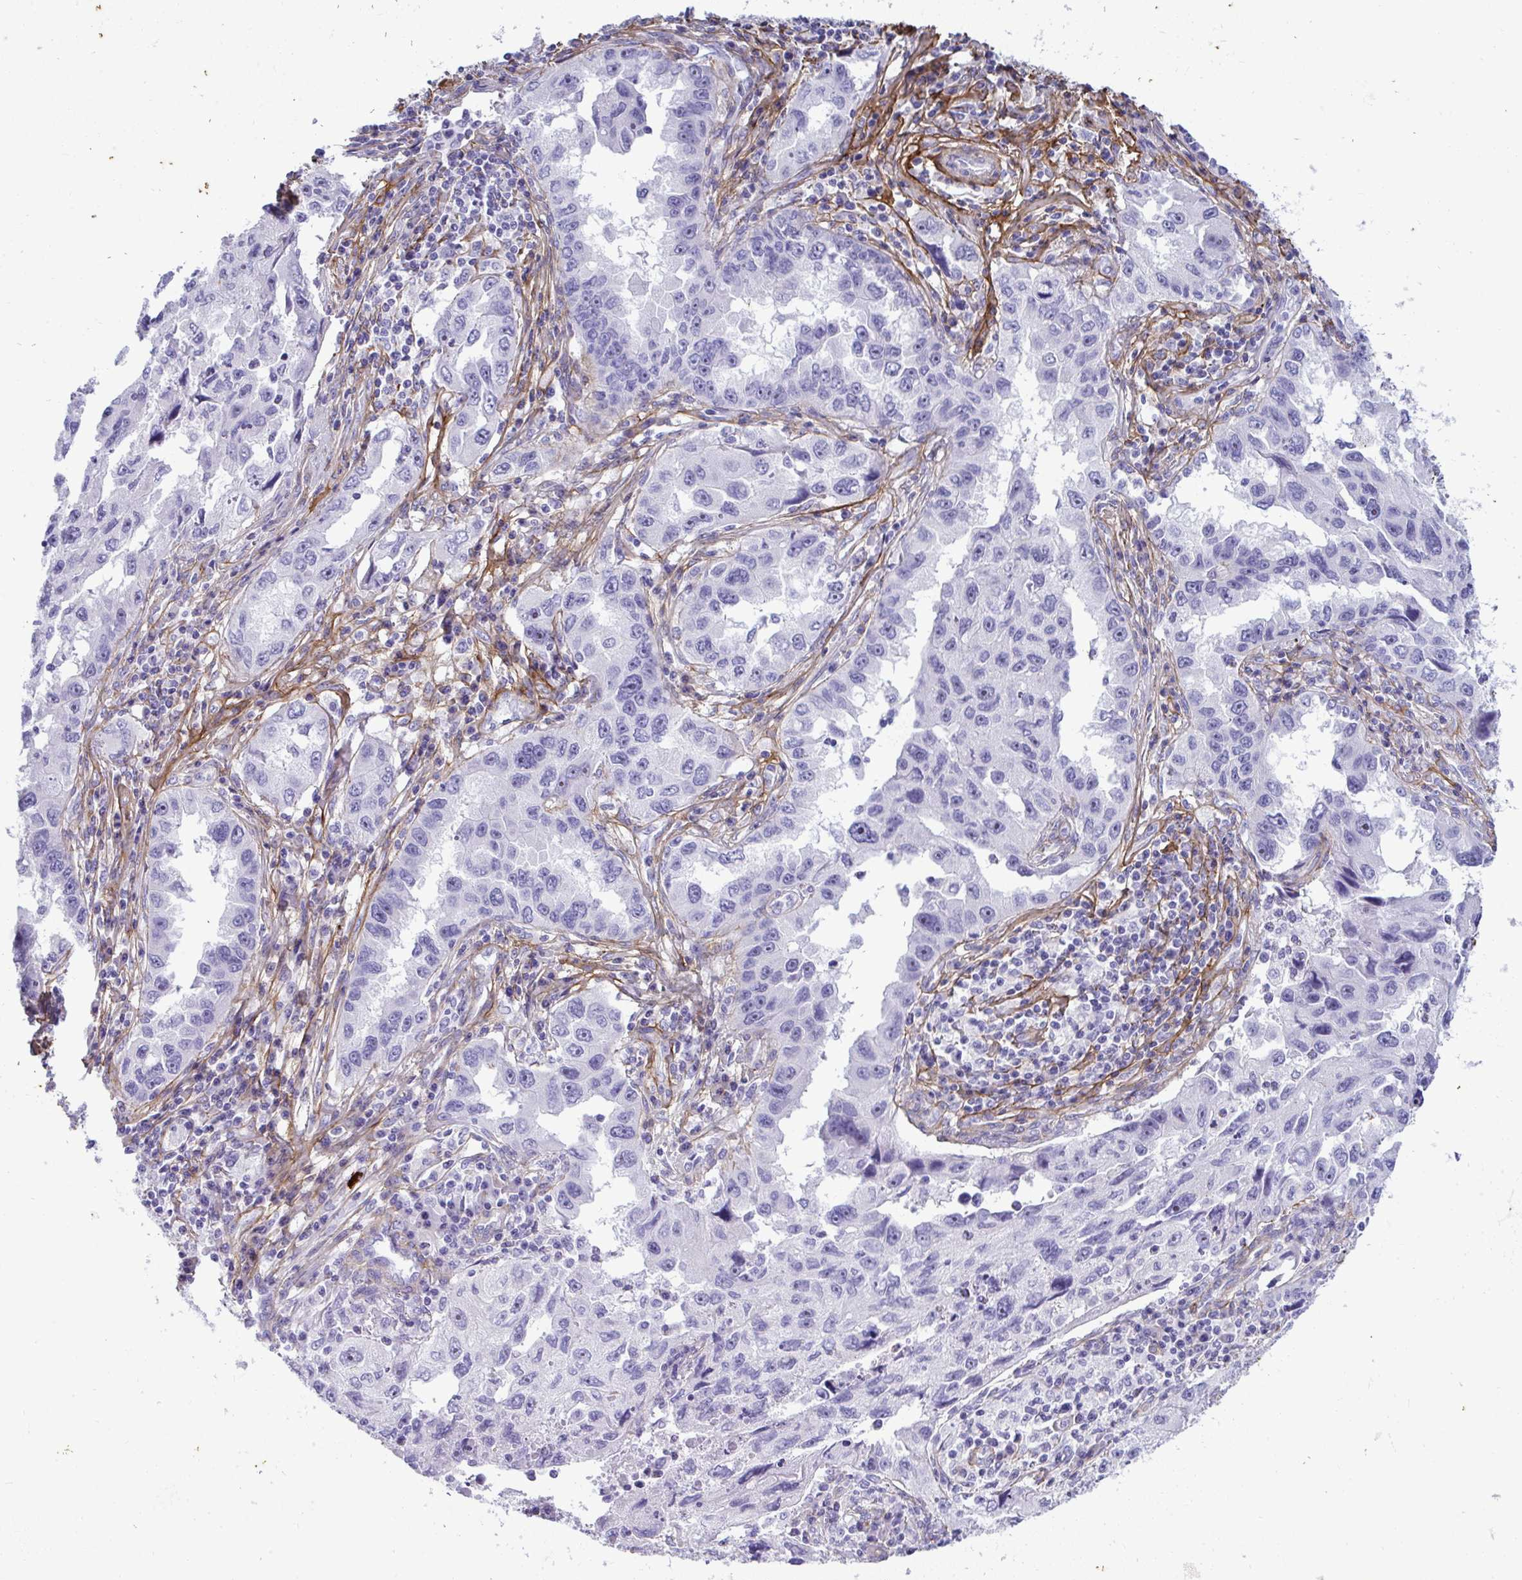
{"staining": {"intensity": "negative", "quantity": "none", "location": "none"}, "tissue": "lung cancer", "cell_type": "Tumor cells", "image_type": "cancer", "snomed": [{"axis": "morphology", "description": "Adenocarcinoma, NOS"}, {"axis": "topography", "description": "Lung"}], "caption": "IHC of human lung cancer (adenocarcinoma) demonstrates no staining in tumor cells. (Brightfield microscopy of DAB IHC at high magnification).", "gene": "LHFPL6", "patient": {"sex": "female", "age": 73}}